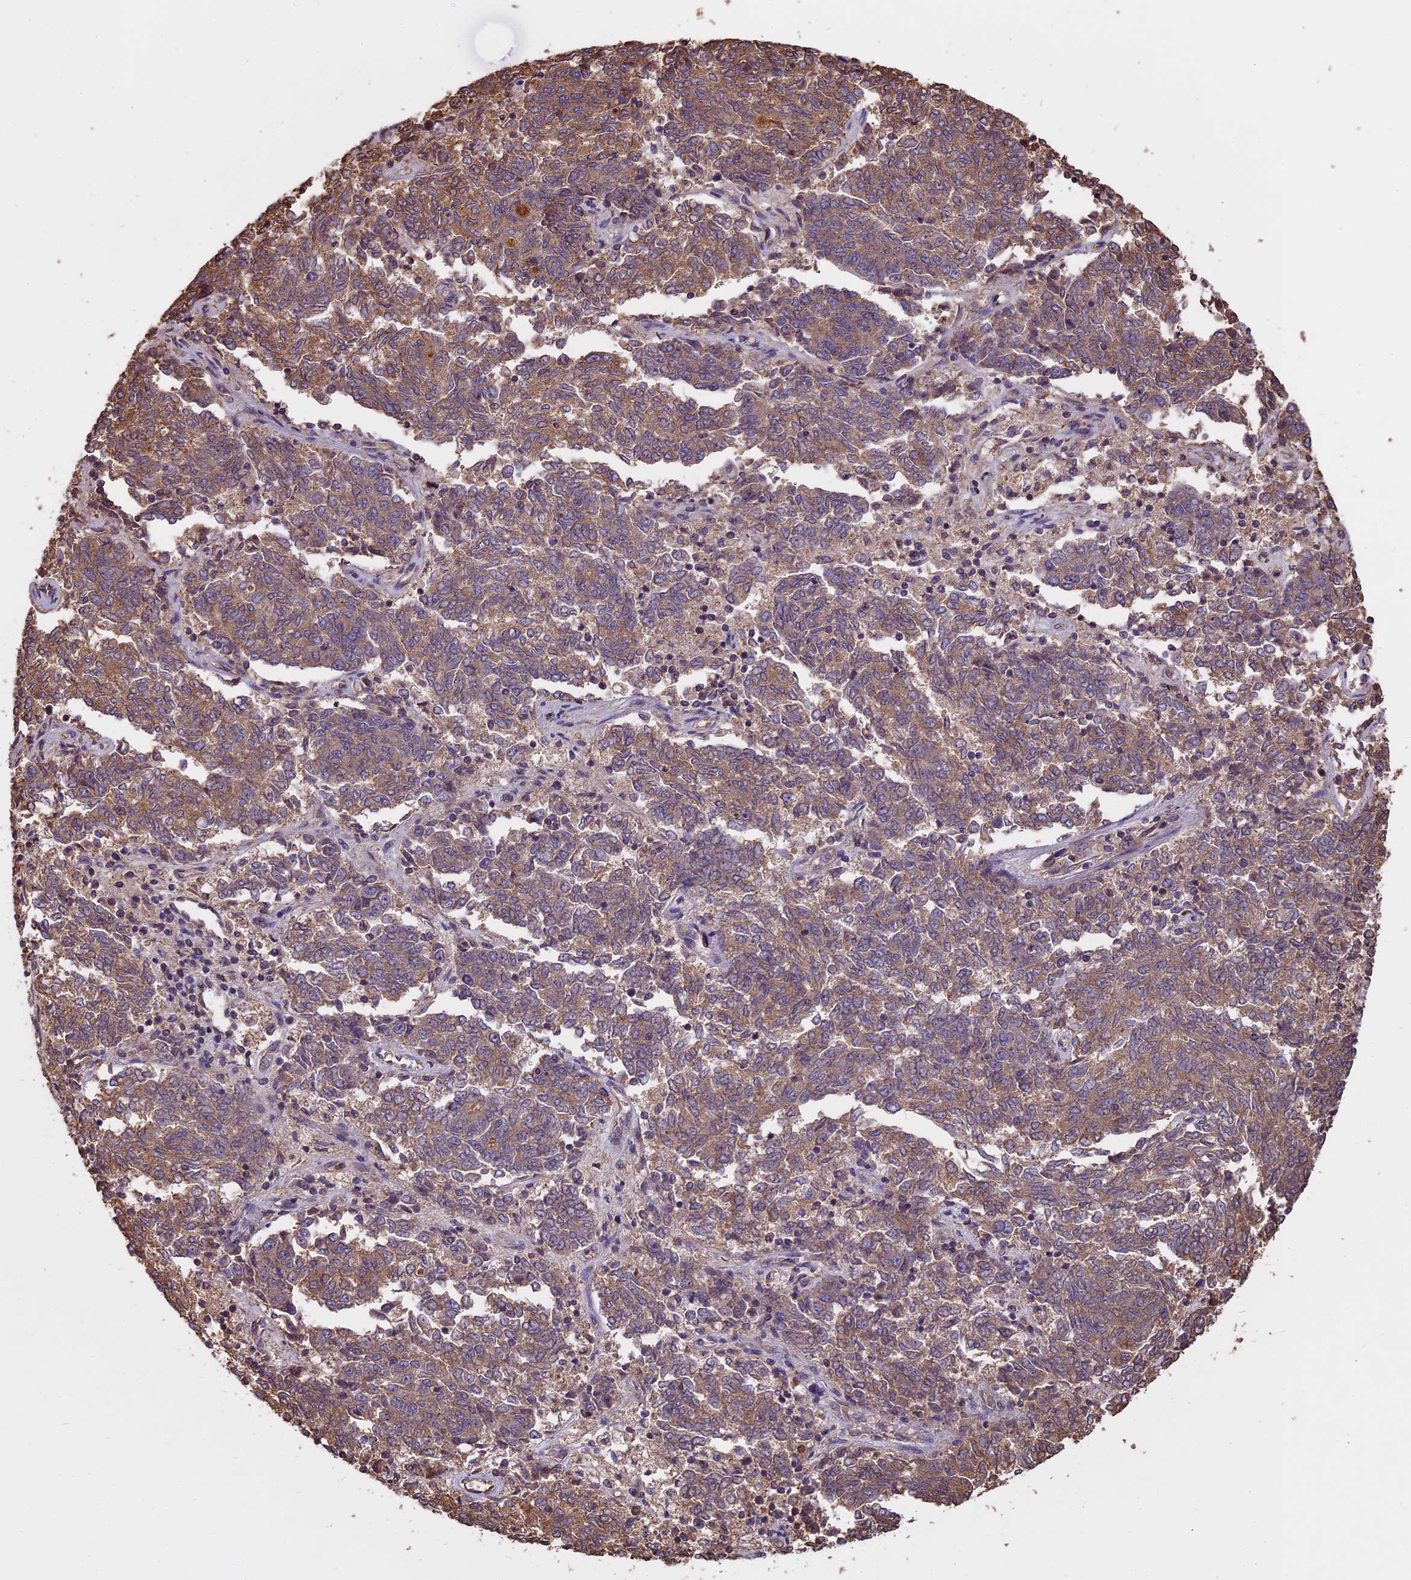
{"staining": {"intensity": "moderate", "quantity": ">75%", "location": "cytoplasmic/membranous"}, "tissue": "endometrial cancer", "cell_type": "Tumor cells", "image_type": "cancer", "snomed": [{"axis": "morphology", "description": "Adenocarcinoma, NOS"}, {"axis": "topography", "description": "Endometrium"}], "caption": "A brown stain labels moderate cytoplasmic/membranous positivity of a protein in endometrial cancer tumor cells.", "gene": "CHMP2A", "patient": {"sex": "female", "age": 80}}